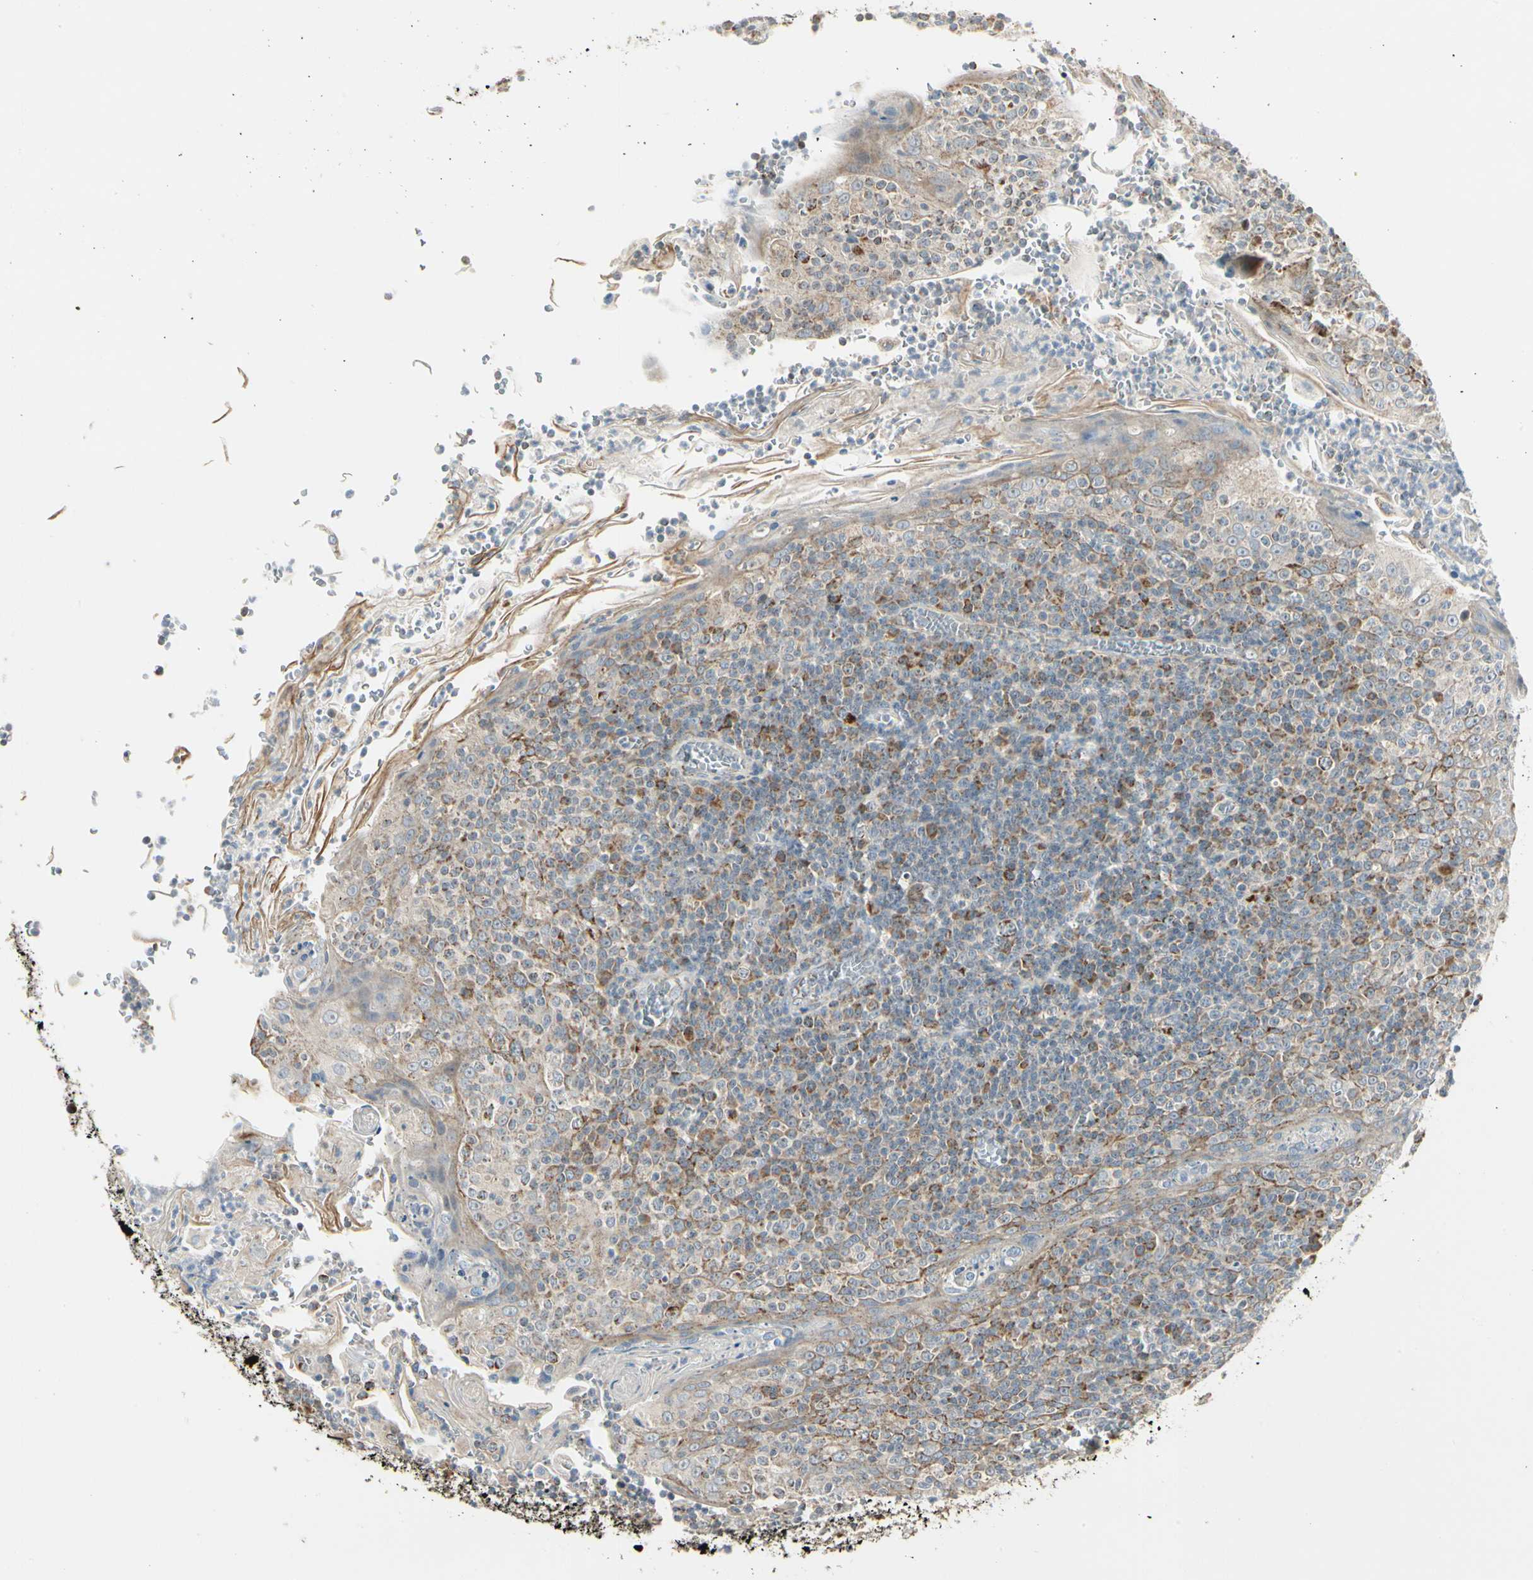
{"staining": {"intensity": "moderate", "quantity": ">75%", "location": "cytoplasmic/membranous"}, "tissue": "oral mucosa", "cell_type": "Squamous epithelial cells", "image_type": "normal", "snomed": [{"axis": "morphology", "description": "Normal tissue, NOS"}, {"axis": "topography", "description": "Oral tissue"}], "caption": "IHC staining of unremarkable oral mucosa, which displays medium levels of moderate cytoplasmic/membranous expression in about >75% of squamous epithelial cells indicating moderate cytoplasmic/membranous protein positivity. The staining was performed using DAB (brown) for protein detection and nuclei were counterstained in hematoxylin (blue).", "gene": "ANKS6", "patient": {"sex": "male", "age": 20}}